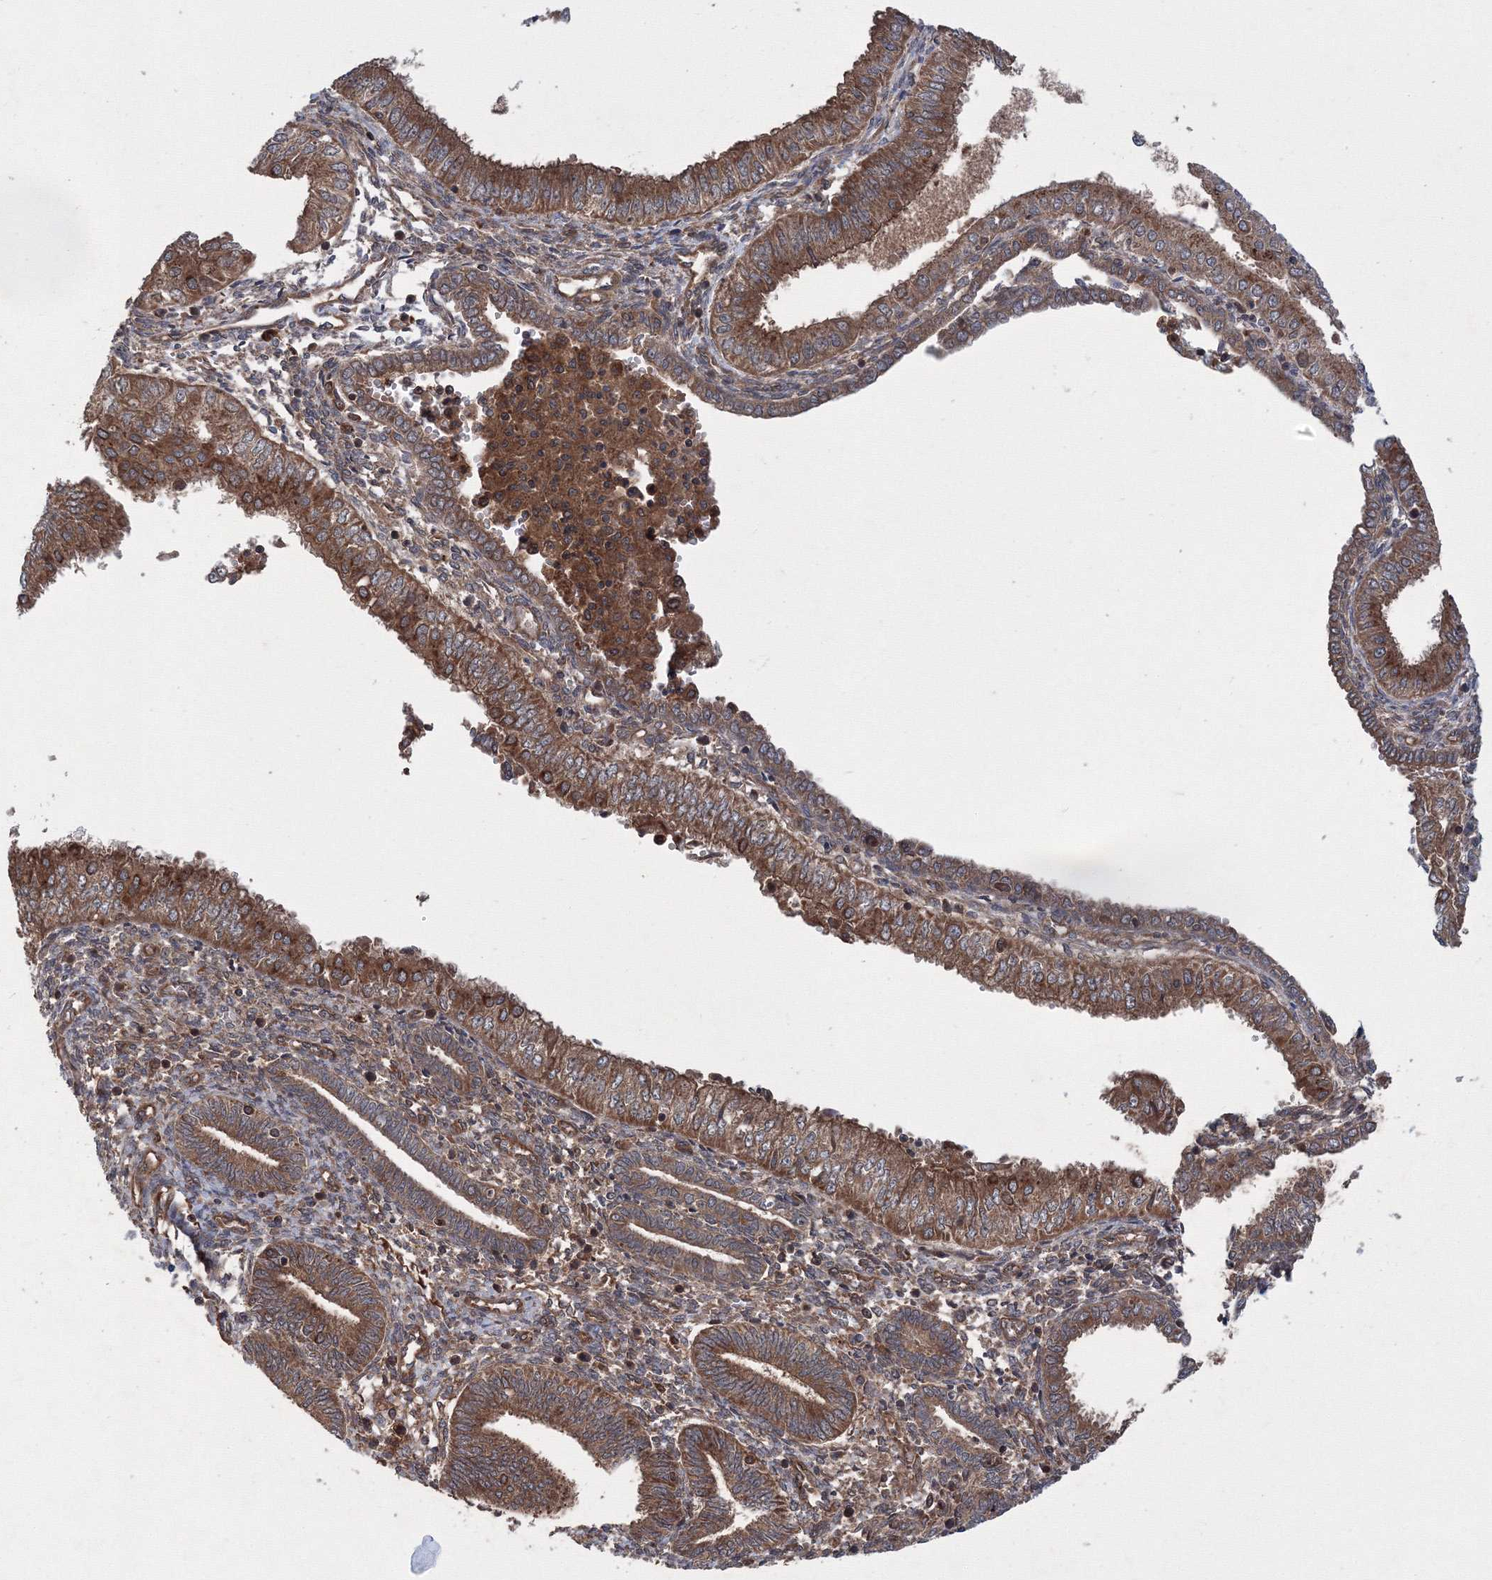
{"staining": {"intensity": "moderate", "quantity": ">75%", "location": "cytoplasmic/membranous"}, "tissue": "endometrial cancer", "cell_type": "Tumor cells", "image_type": "cancer", "snomed": [{"axis": "morphology", "description": "Normal tissue, NOS"}, {"axis": "morphology", "description": "Adenocarcinoma, NOS"}, {"axis": "topography", "description": "Endometrium"}], "caption": "Endometrial cancer (adenocarcinoma) stained with a brown dye demonstrates moderate cytoplasmic/membranous positive expression in approximately >75% of tumor cells.", "gene": "ATG3", "patient": {"sex": "female", "age": 53}}